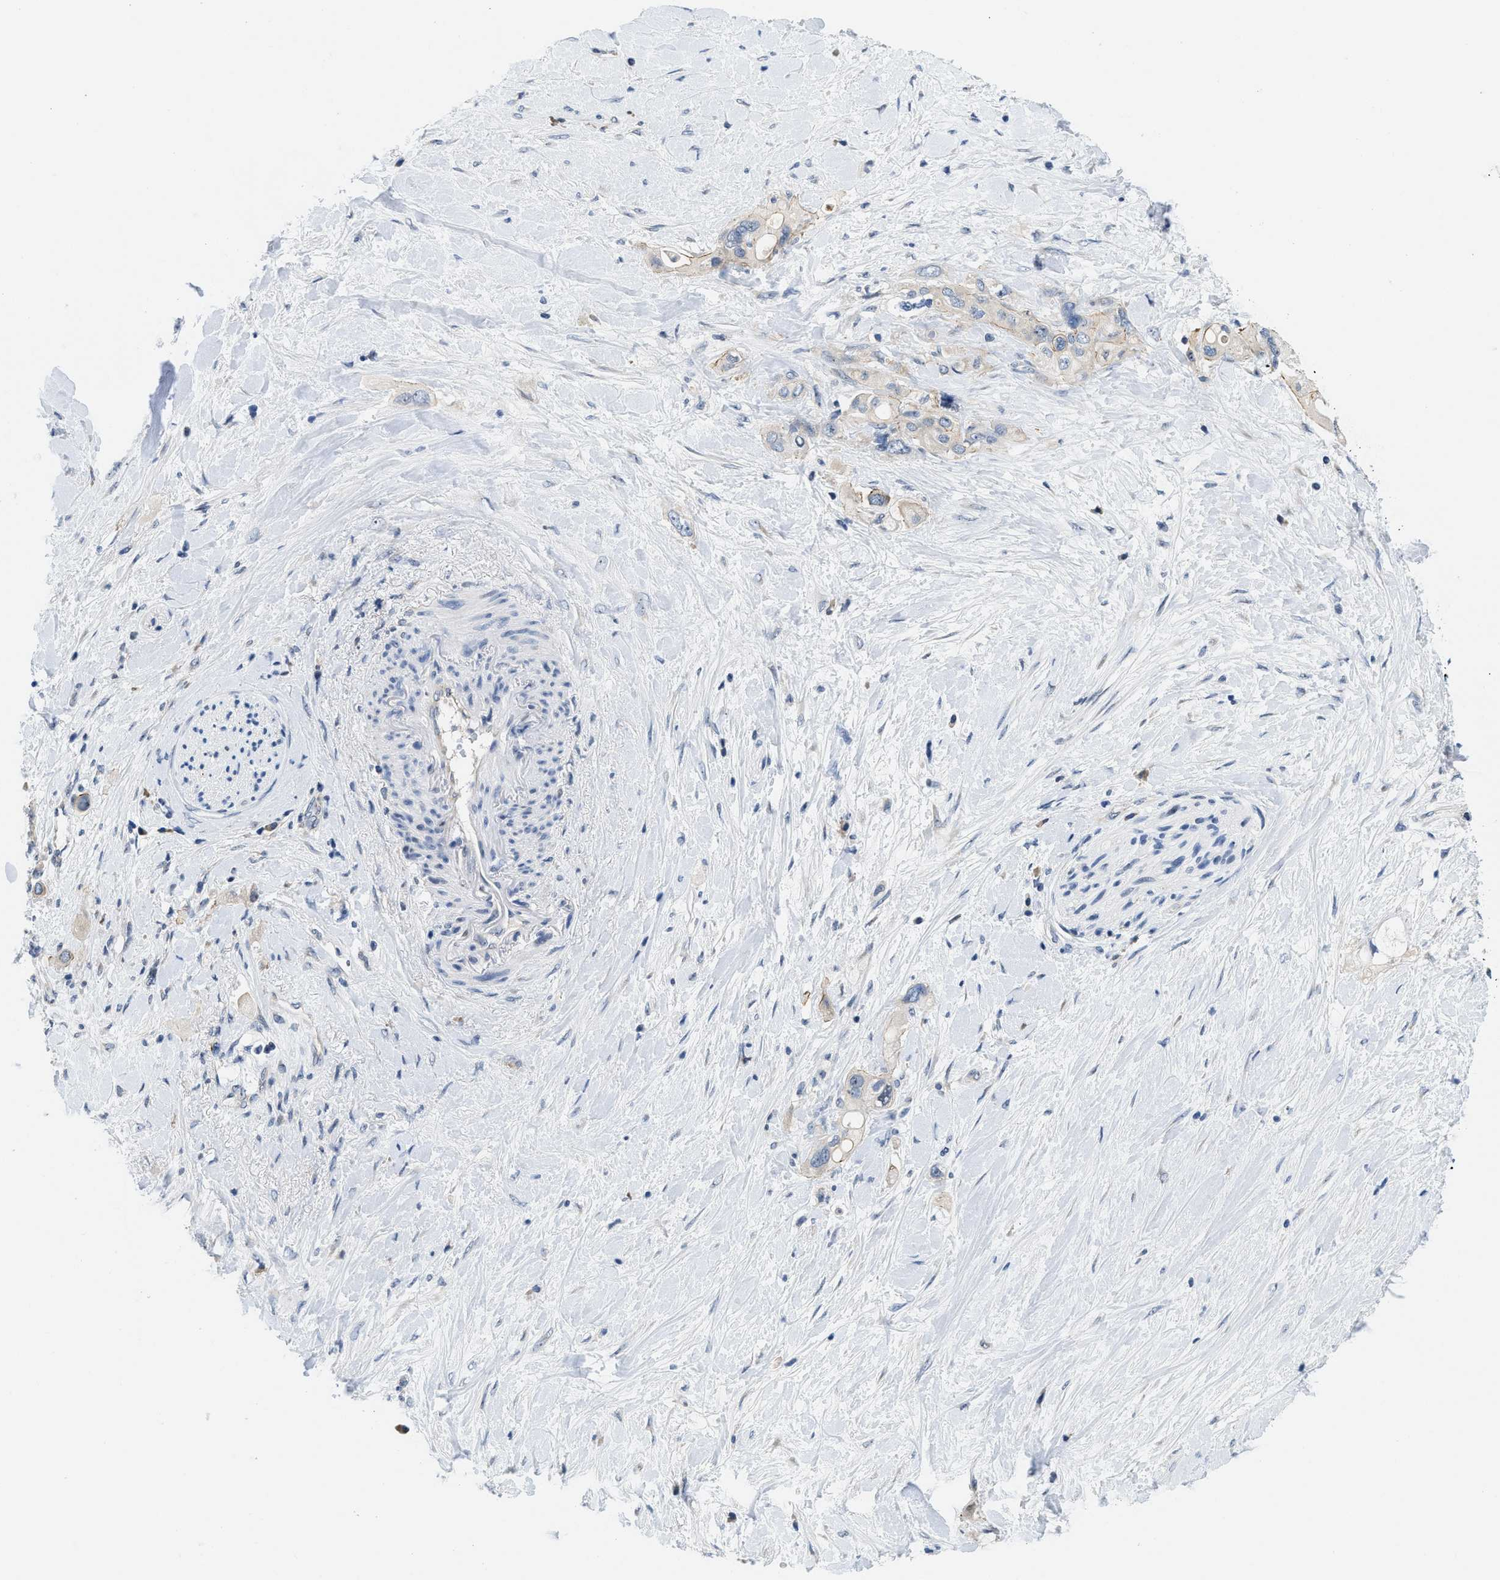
{"staining": {"intensity": "negative", "quantity": "none", "location": "none"}, "tissue": "pancreatic cancer", "cell_type": "Tumor cells", "image_type": "cancer", "snomed": [{"axis": "morphology", "description": "Adenocarcinoma, NOS"}, {"axis": "topography", "description": "Pancreas"}], "caption": "Histopathology image shows no protein positivity in tumor cells of pancreatic cancer tissue. (Stains: DAB immunohistochemistry (IHC) with hematoxylin counter stain, Microscopy: brightfield microscopy at high magnification).", "gene": "IKBKE", "patient": {"sex": "female", "age": 56}}